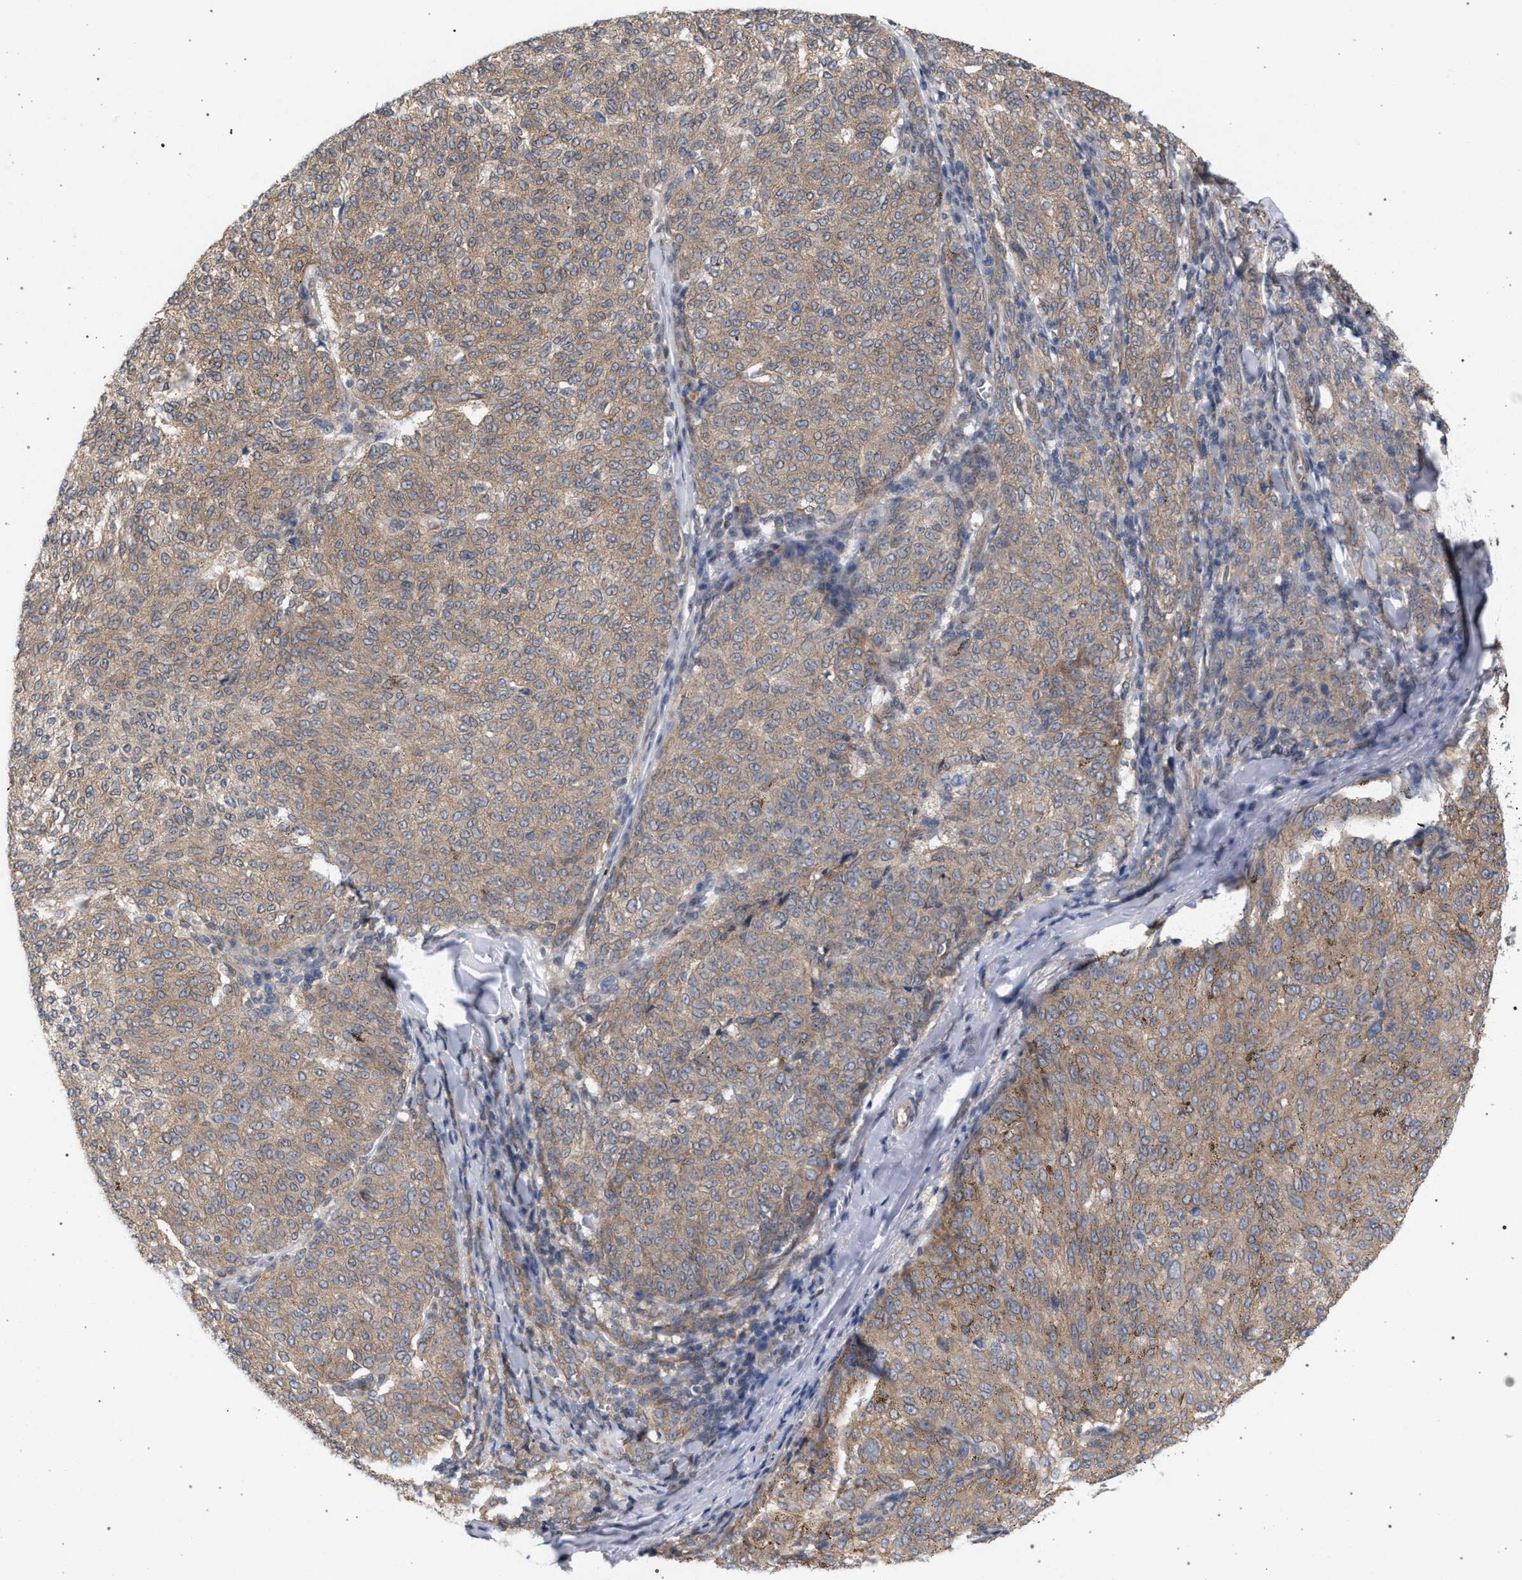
{"staining": {"intensity": "weak", "quantity": ">75%", "location": "cytoplasmic/membranous"}, "tissue": "melanoma", "cell_type": "Tumor cells", "image_type": "cancer", "snomed": [{"axis": "morphology", "description": "Malignant melanoma, NOS"}, {"axis": "topography", "description": "Skin"}], "caption": "This is an image of immunohistochemistry staining of melanoma, which shows weak positivity in the cytoplasmic/membranous of tumor cells.", "gene": "ARPC5L", "patient": {"sex": "female", "age": 72}}